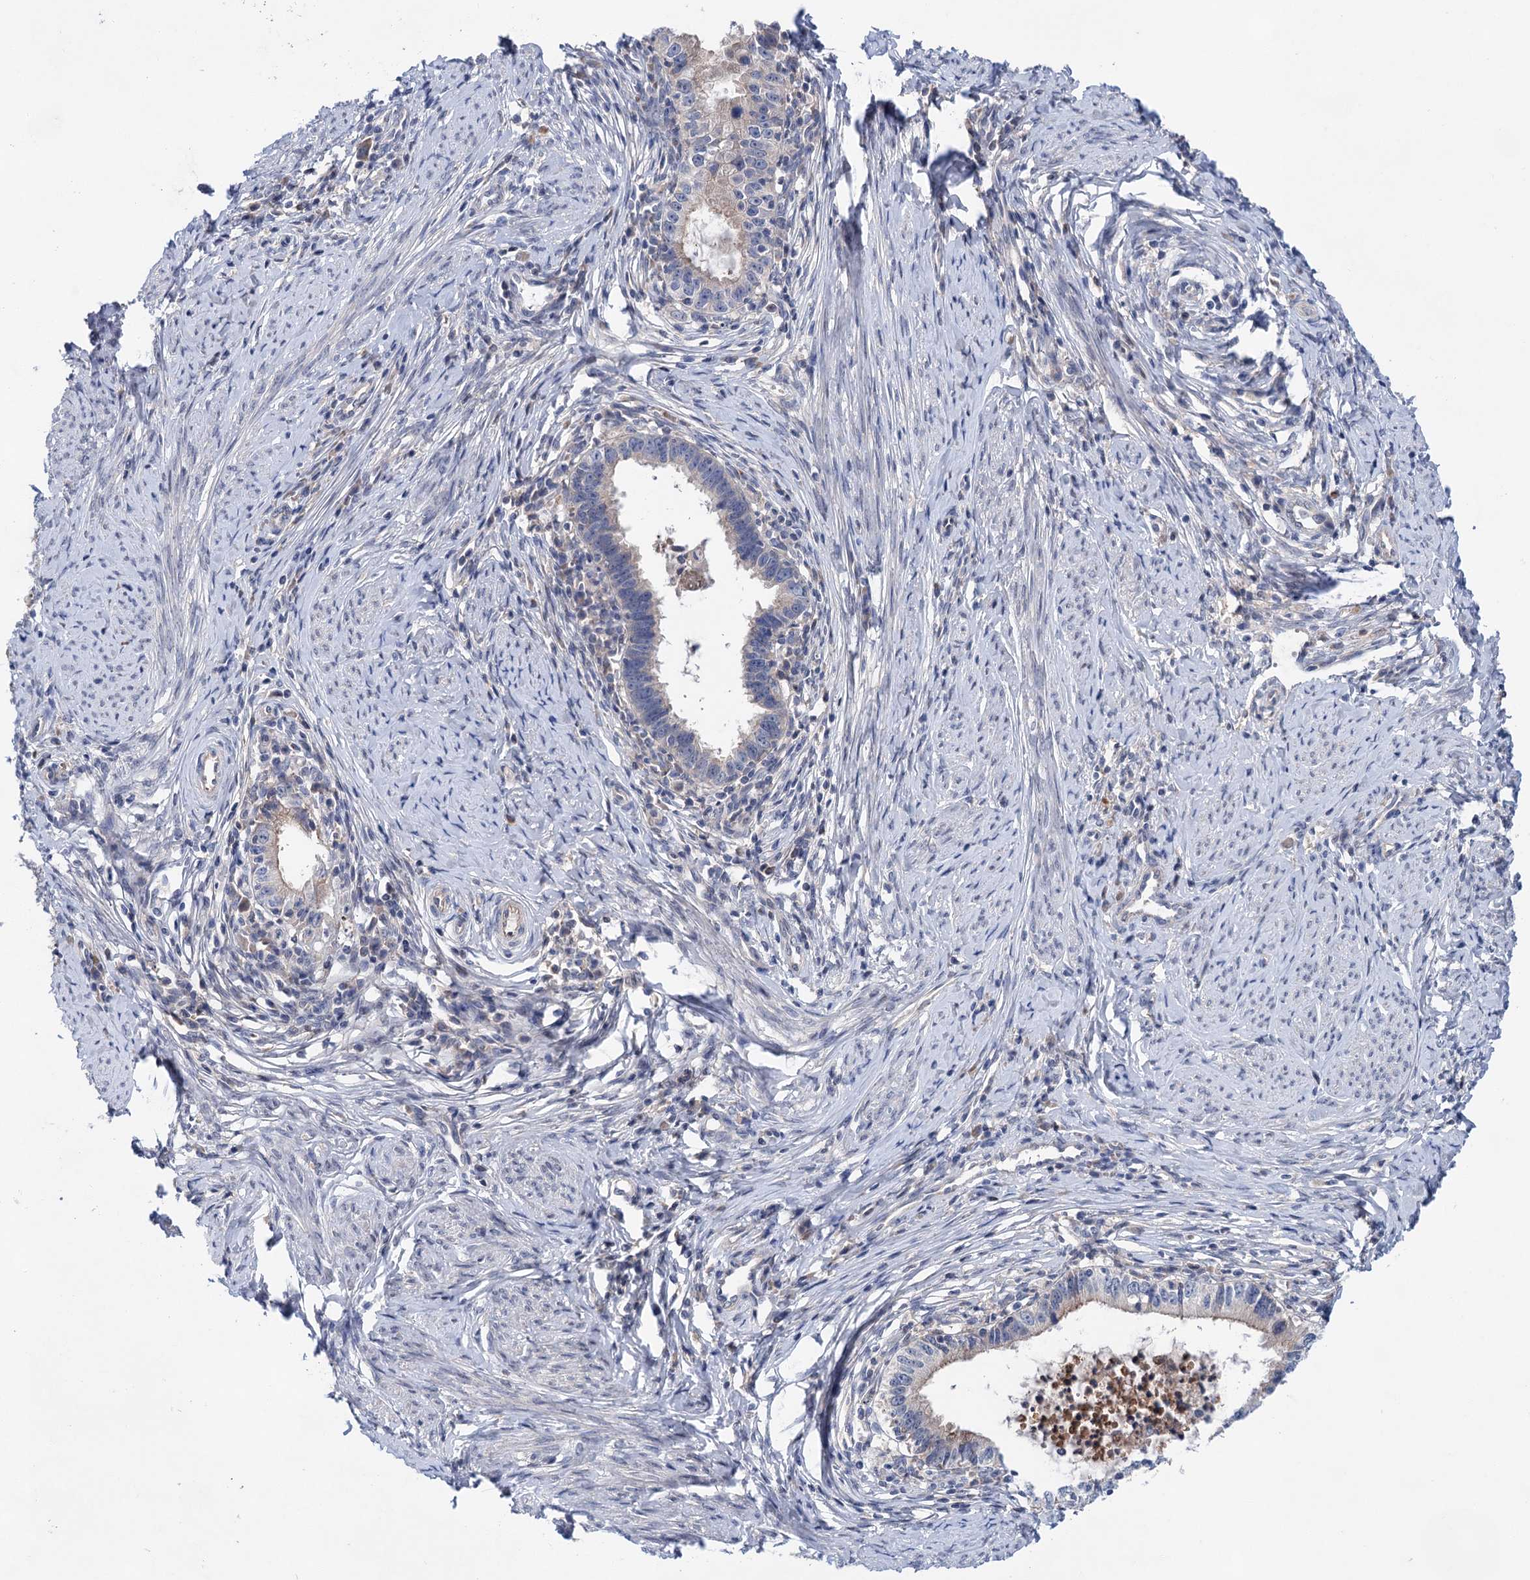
{"staining": {"intensity": "negative", "quantity": "none", "location": "none"}, "tissue": "cervical cancer", "cell_type": "Tumor cells", "image_type": "cancer", "snomed": [{"axis": "morphology", "description": "Adenocarcinoma, NOS"}, {"axis": "topography", "description": "Cervix"}], "caption": "Micrograph shows no significant protein staining in tumor cells of cervical adenocarcinoma.", "gene": "MORN3", "patient": {"sex": "female", "age": 36}}